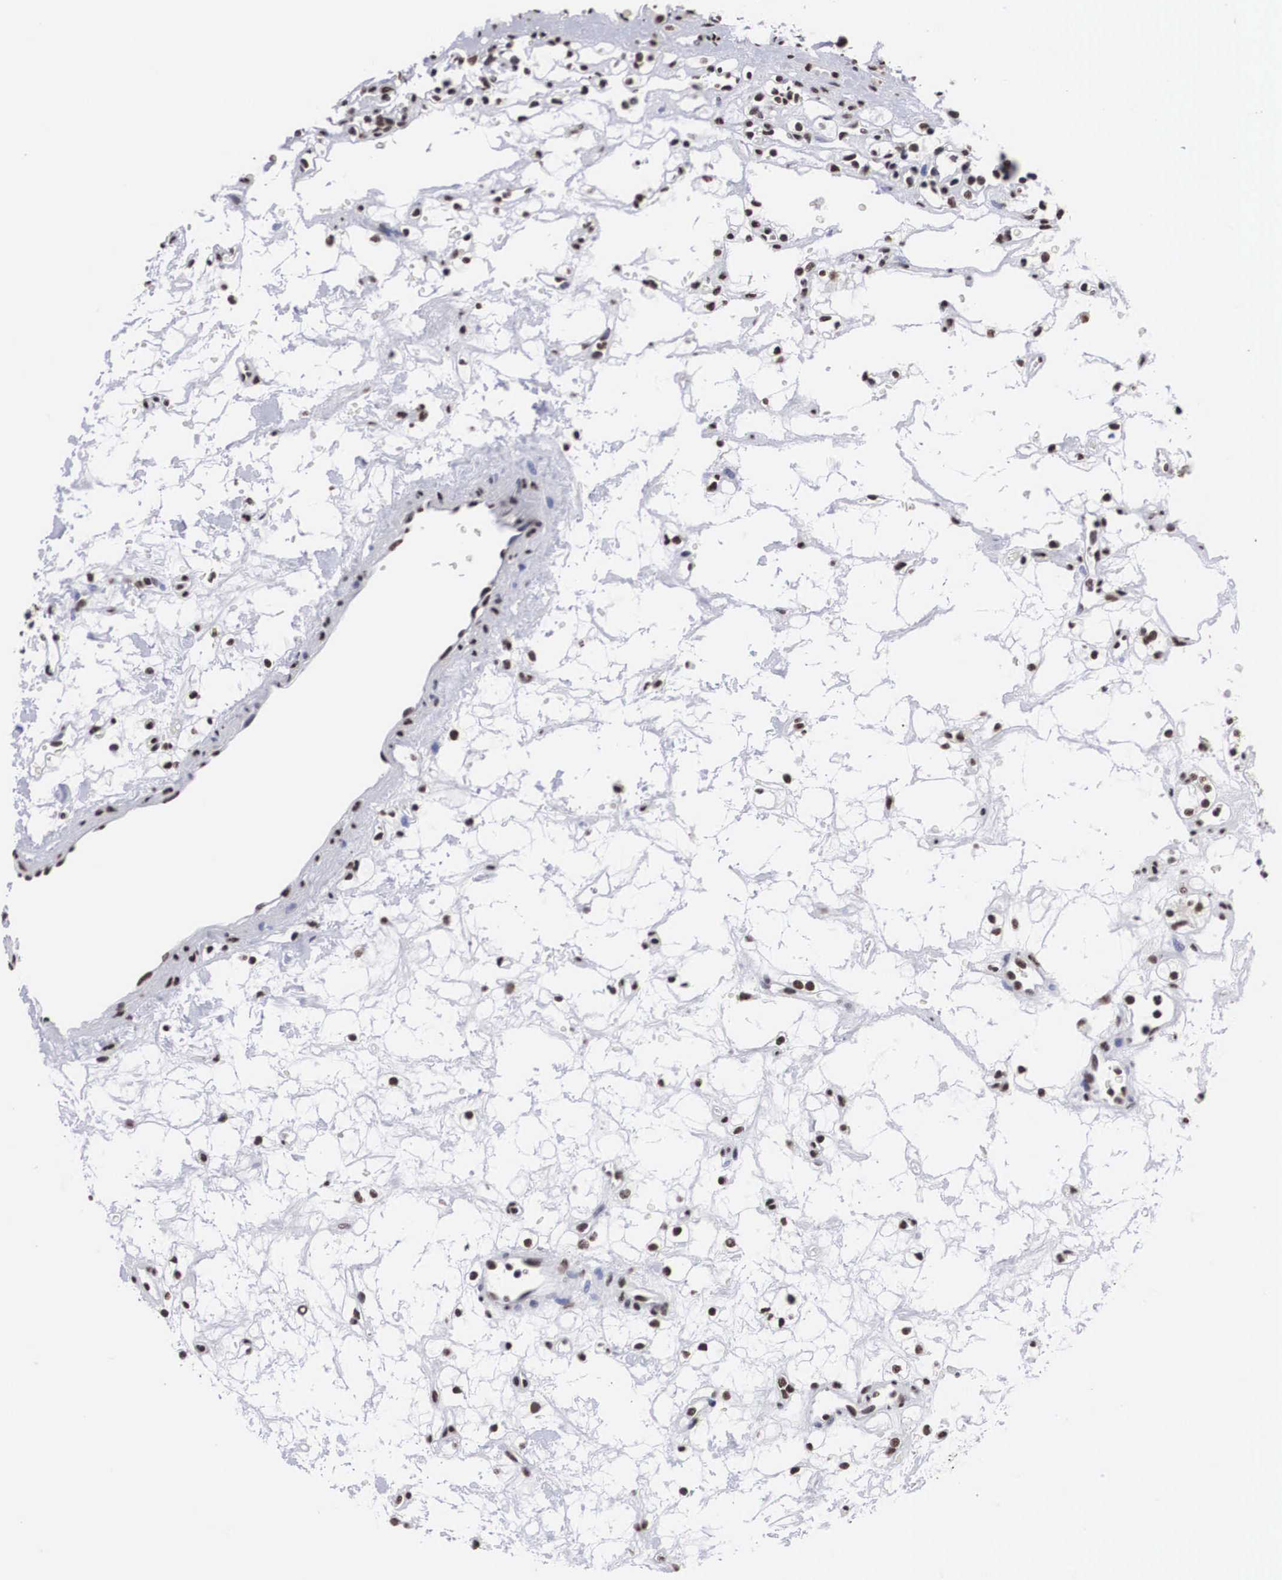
{"staining": {"intensity": "moderate", "quantity": "25%-75%", "location": "nuclear"}, "tissue": "renal cancer", "cell_type": "Tumor cells", "image_type": "cancer", "snomed": [{"axis": "morphology", "description": "Adenocarcinoma, NOS"}, {"axis": "topography", "description": "Kidney"}], "caption": "Moderate nuclear protein expression is identified in about 25%-75% of tumor cells in renal cancer (adenocarcinoma).", "gene": "ACIN1", "patient": {"sex": "female", "age": 60}}